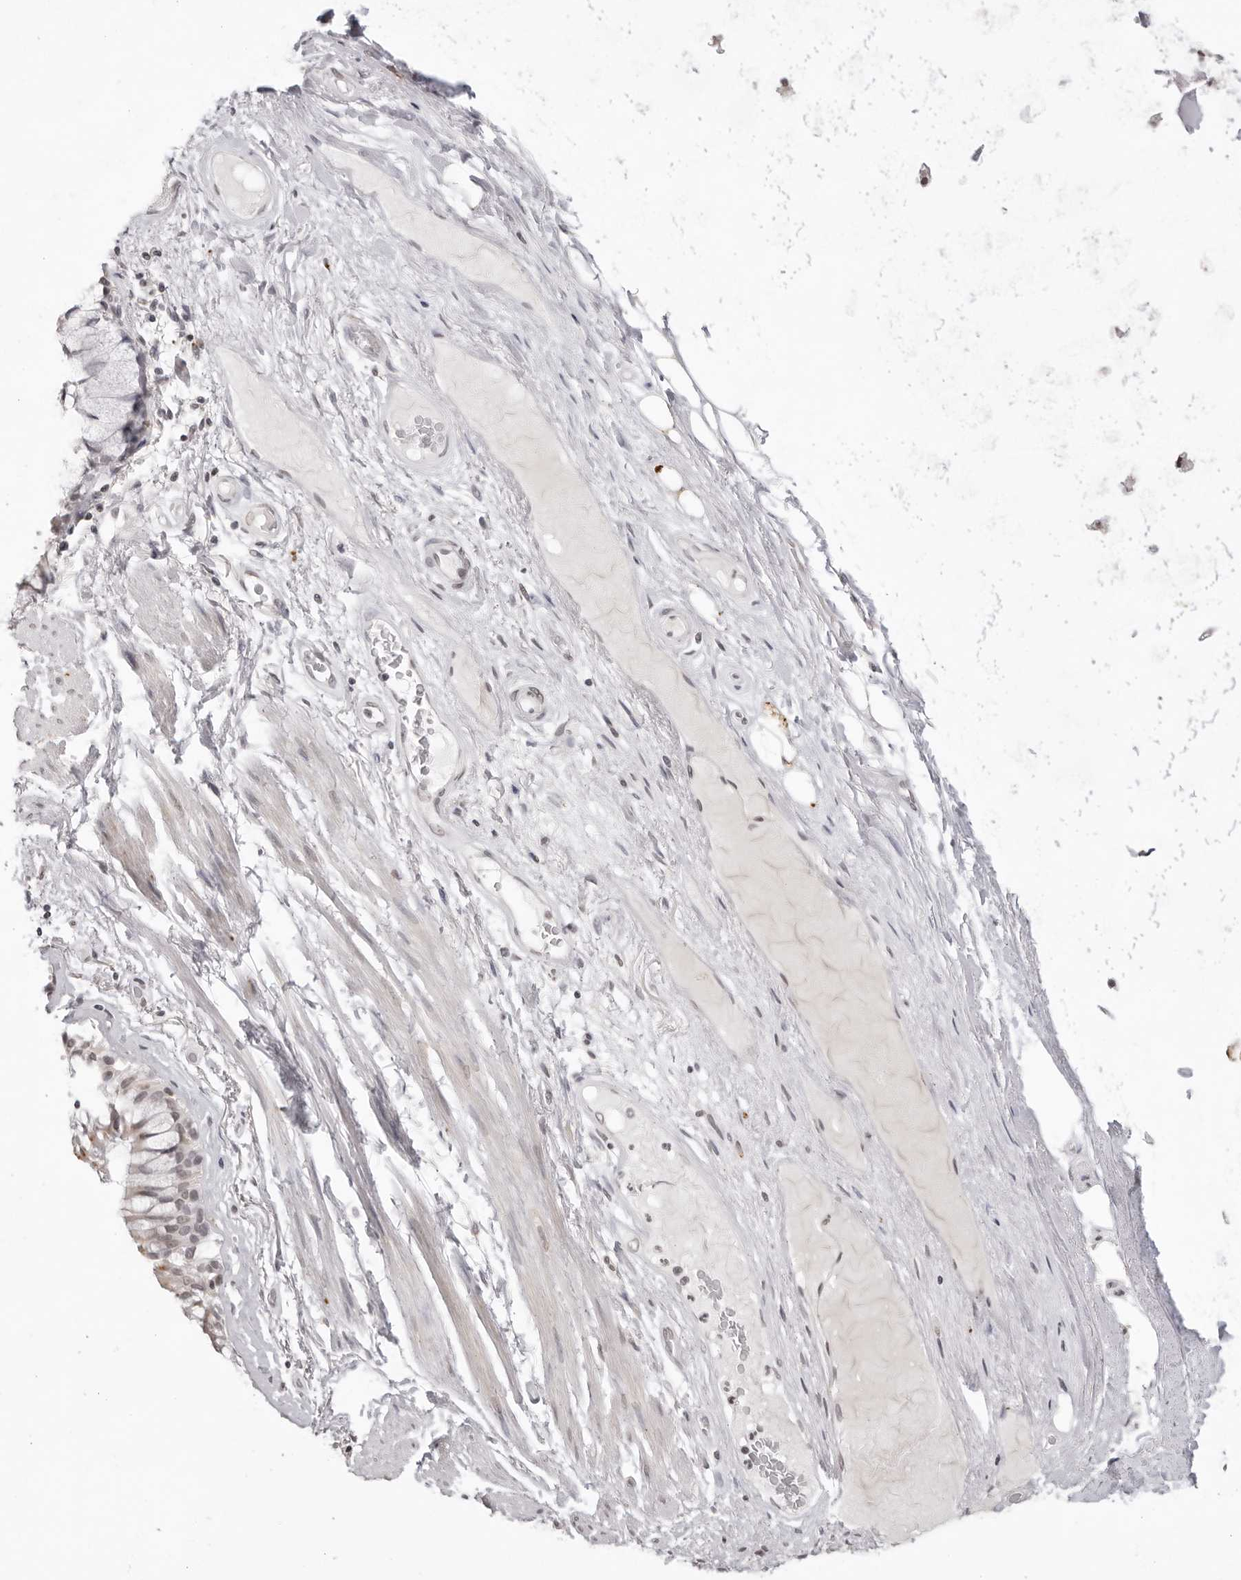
{"staining": {"intensity": "weak", "quantity": "25%-75%", "location": "nuclear"}, "tissue": "adipose tissue", "cell_type": "Adipocytes", "image_type": "normal", "snomed": [{"axis": "morphology", "description": "Normal tissue, NOS"}, {"axis": "topography", "description": "Bronchus"}], "caption": "IHC photomicrograph of normal human adipose tissue stained for a protein (brown), which exhibits low levels of weak nuclear positivity in approximately 25%-75% of adipocytes.", "gene": "NTM", "patient": {"sex": "male", "age": 66}}